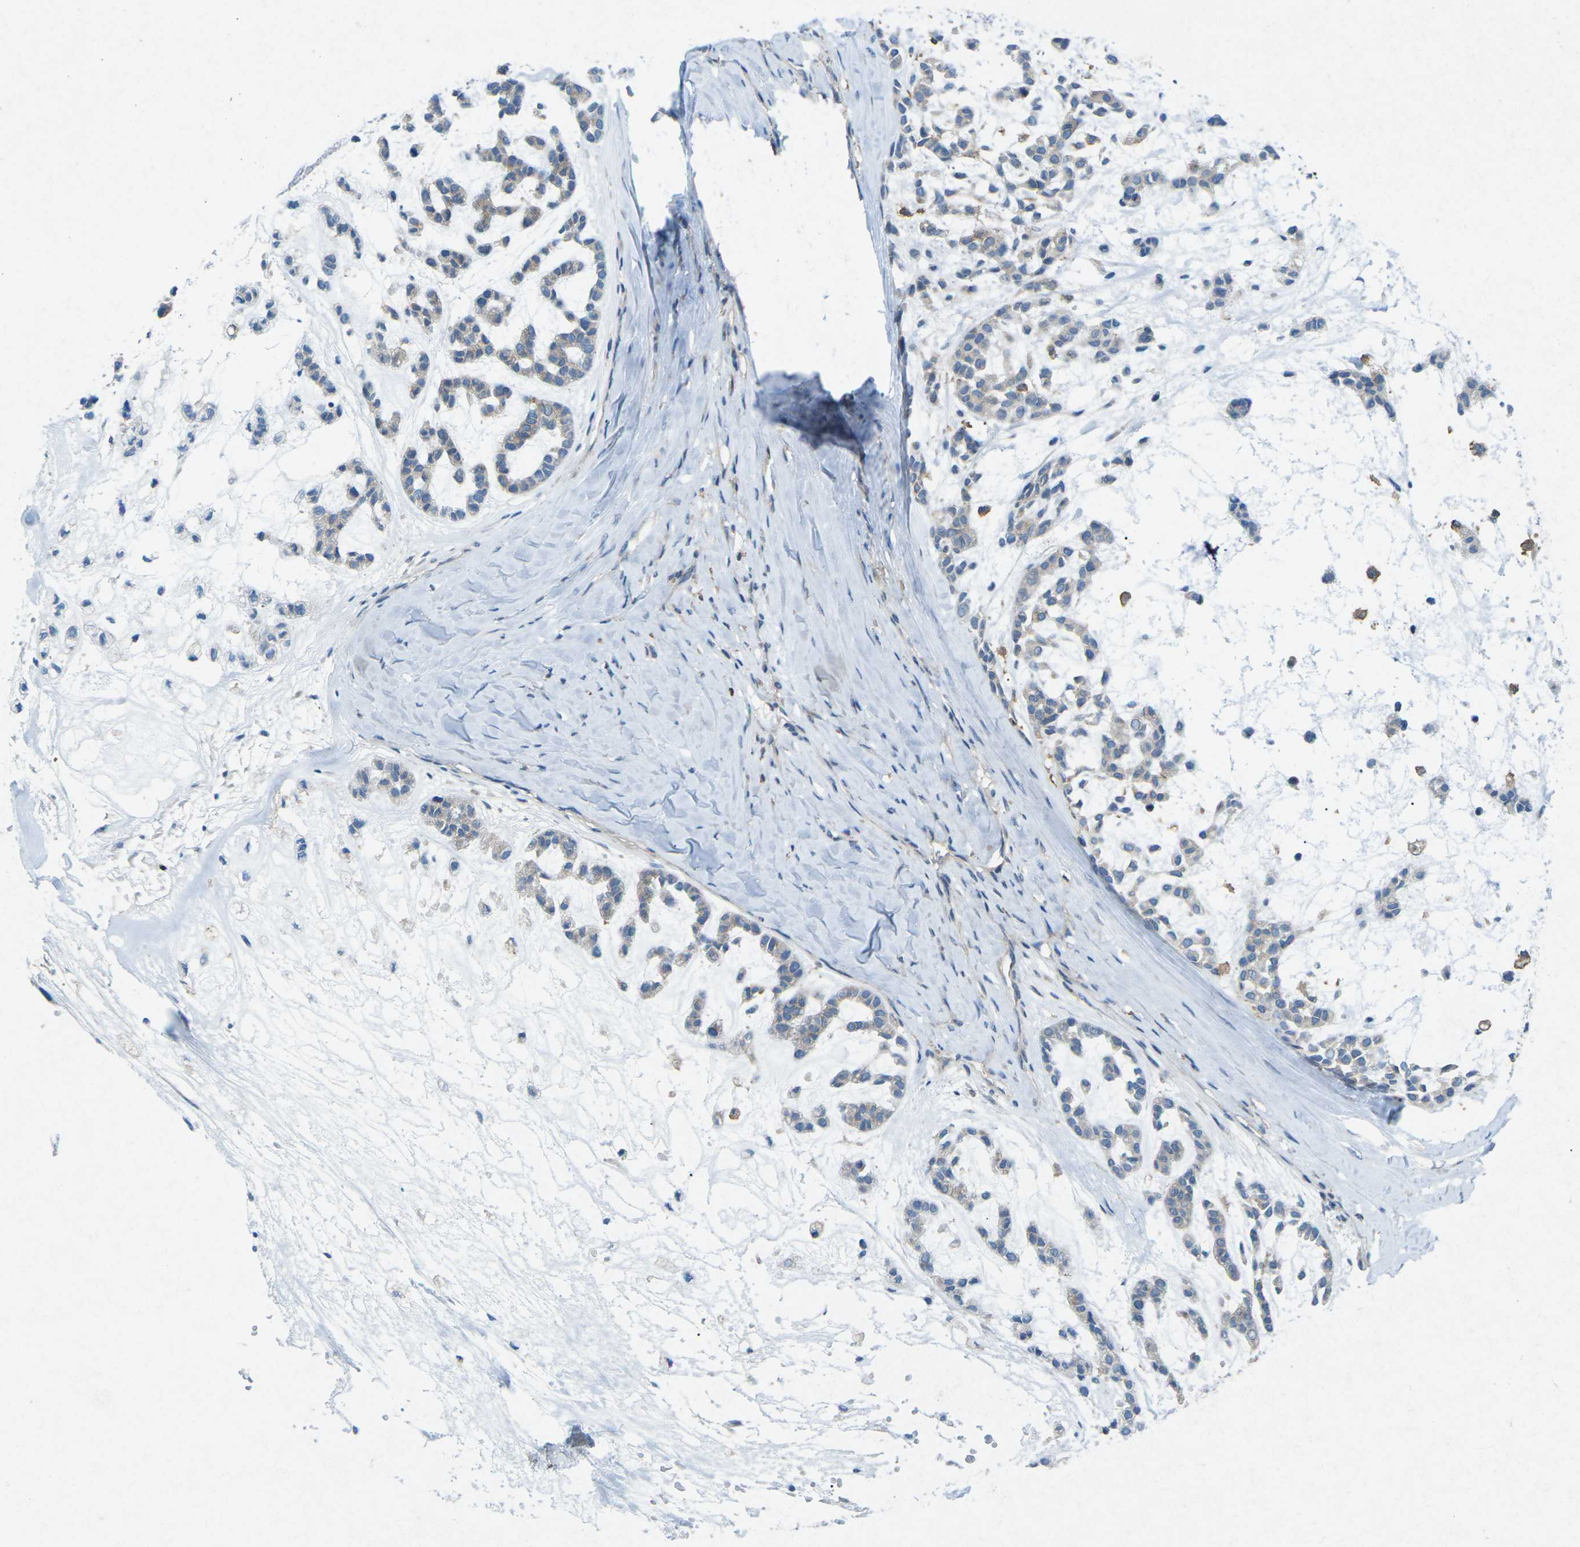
{"staining": {"intensity": "weak", "quantity": ">75%", "location": "cytoplasmic/membranous"}, "tissue": "head and neck cancer", "cell_type": "Tumor cells", "image_type": "cancer", "snomed": [{"axis": "morphology", "description": "Adenocarcinoma, NOS"}, {"axis": "morphology", "description": "Adenoma, NOS"}, {"axis": "topography", "description": "Head-Neck"}], "caption": "Immunohistochemistry (IHC) histopathology image of adenocarcinoma (head and neck) stained for a protein (brown), which shows low levels of weak cytoplasmic/membranous expression in approximately >75% of tumor cells.", "gene": "STK11", "patient": {"sex": "female", "age": 55}}